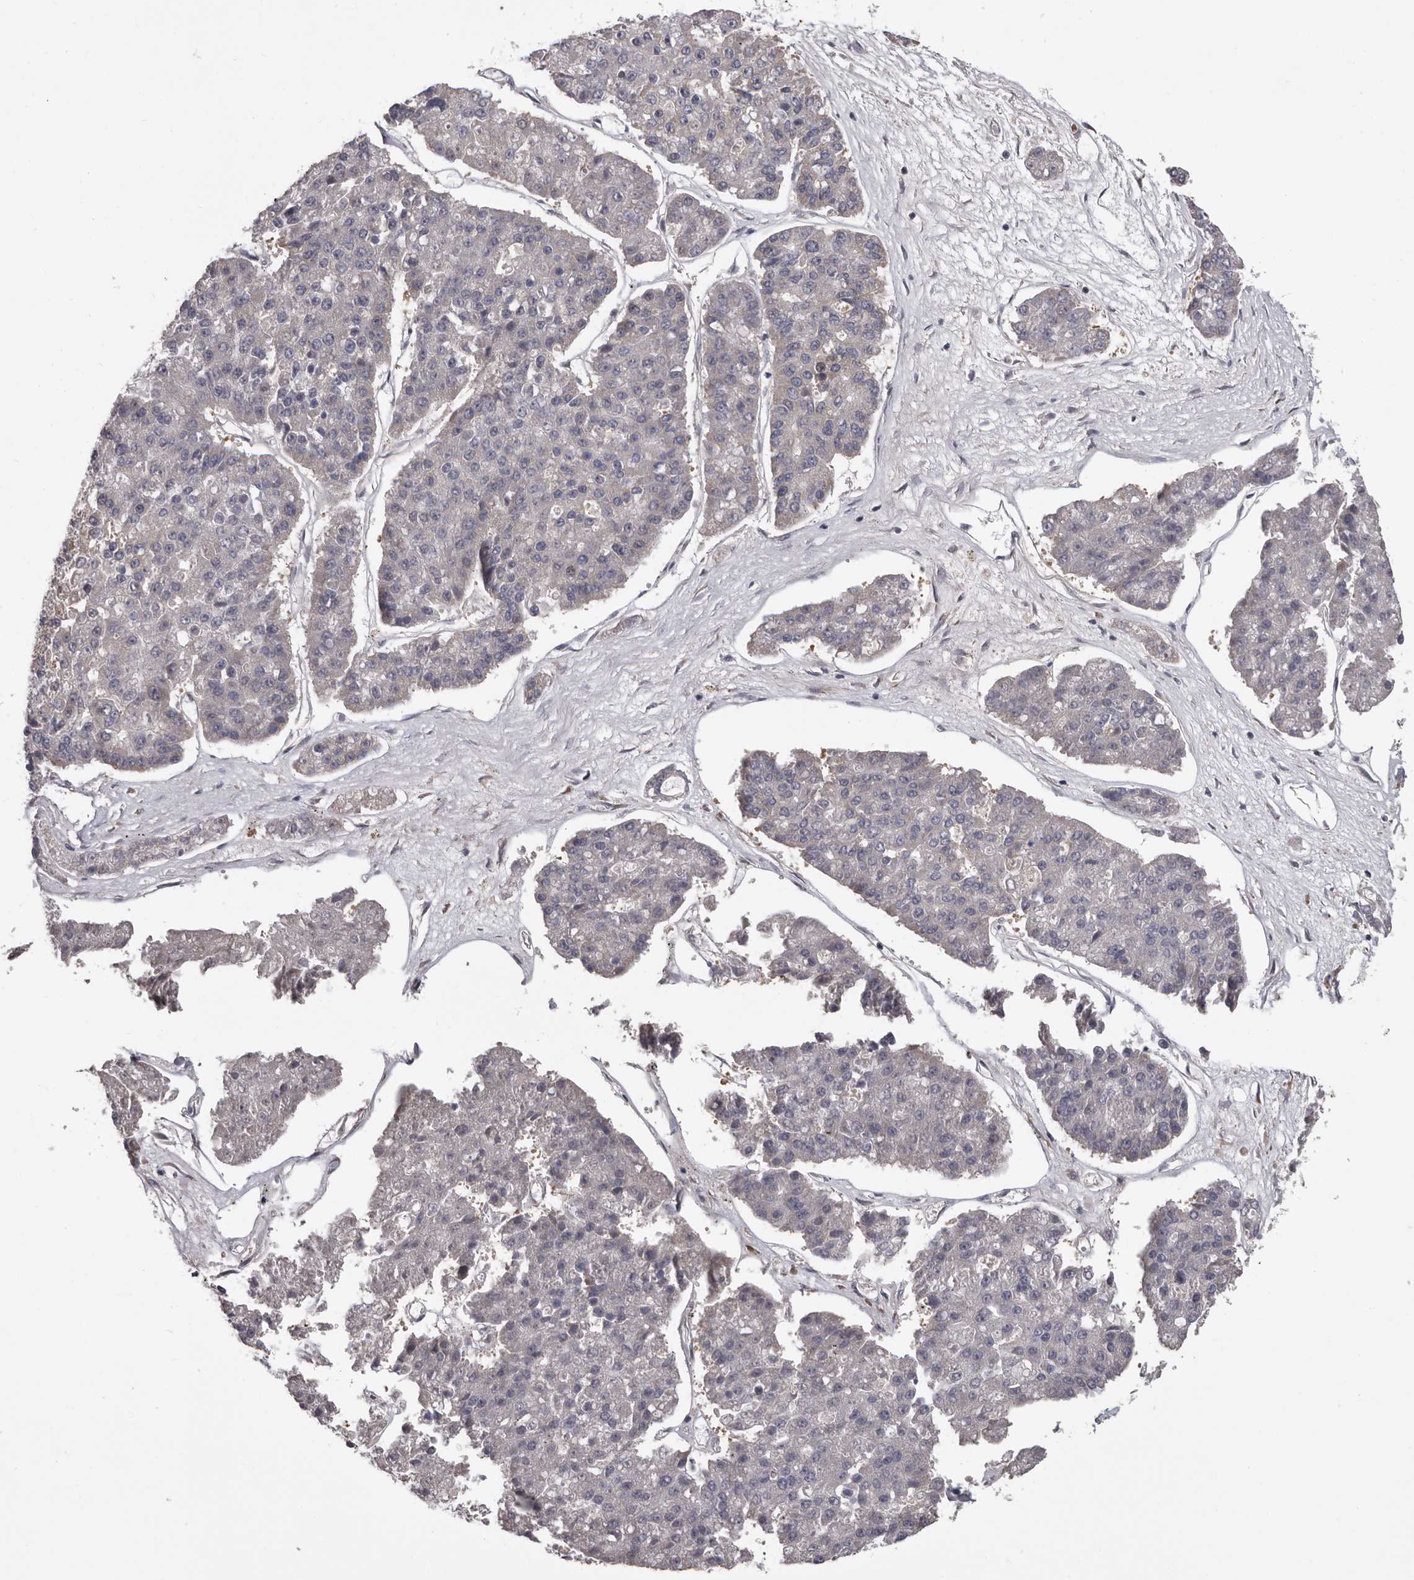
{"staining": {"intensity": "weak", "quantity": "<25%", "location": "cytoplasmic/membranous"}, "tissue": "pancreatic cancer", "cell_type": "Tumor cells", "image_type": "cancer", "snomed": [{"axis": "morphology", "description": "Adenocarcinoma, NOS"}, {"axis": "topography", "description": "Pancreas"}], "caption": "IHC of pancreatic cancer demonstrates no positivity in tumor cells.", "gene": "MED8", "patient": {"sex": "male", "age": 50}}